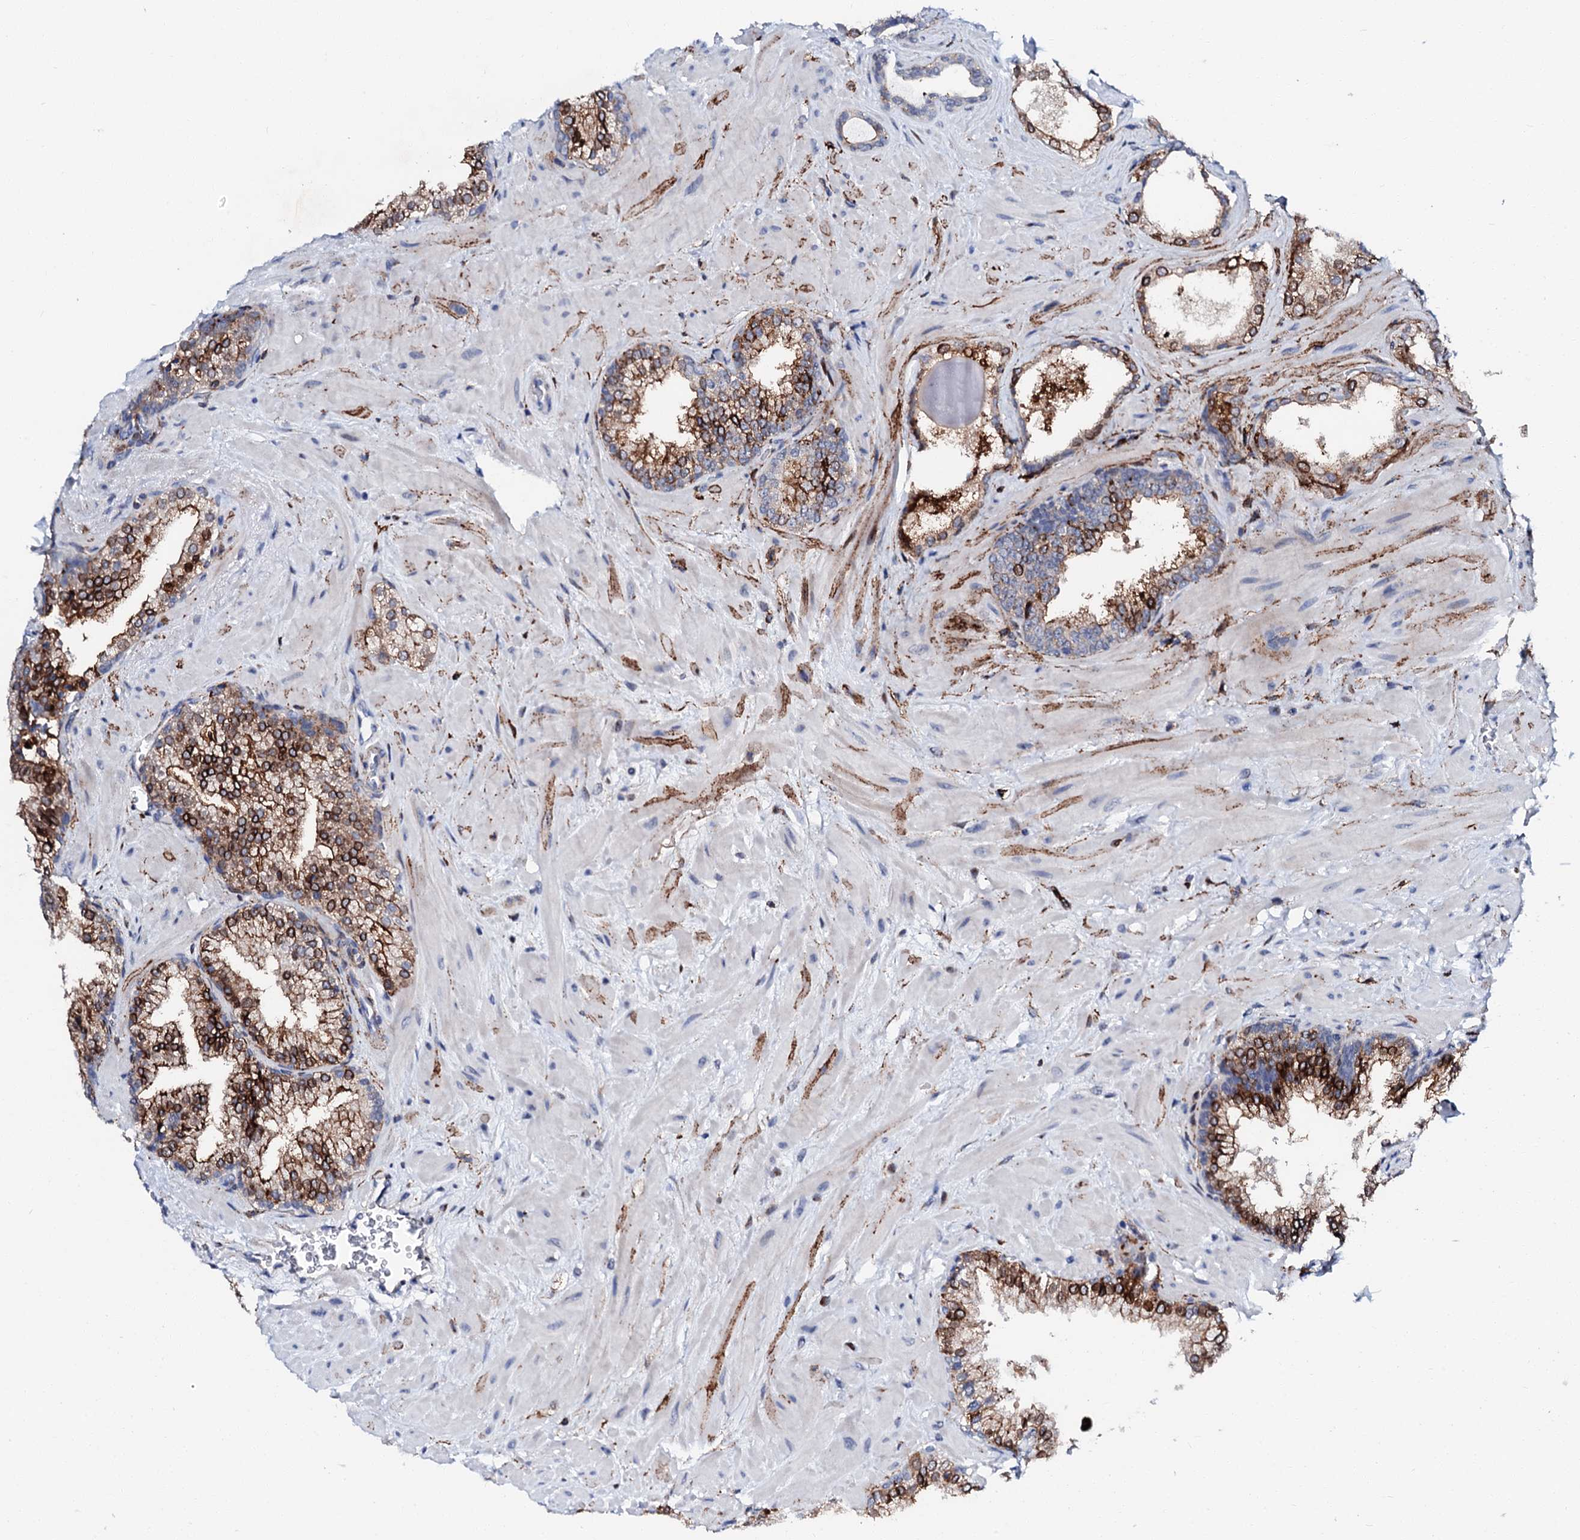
{"staining": {"intensity": "strong", "quantity": "25%-75%", "location": "cytoplasmic/membranous"}, "tissue": "prostate cancer", "cell_type": "Tumor cells", "image_type": "cancer", "snomed": [{"axis": "morphology", "description": "Adenocarcinoma, High grade"}, {"axis": "topography", "description": "Prostate"}], "caption": "DAB immunohistochemical staining of high-grade adenocarcinoma (prostate) displays strong cytoplasmic/membranous protein staining in approximately 25%-75% of tumor cells.", "gene": "MED13L", "patient": {"sex": "male", "age": 64}}